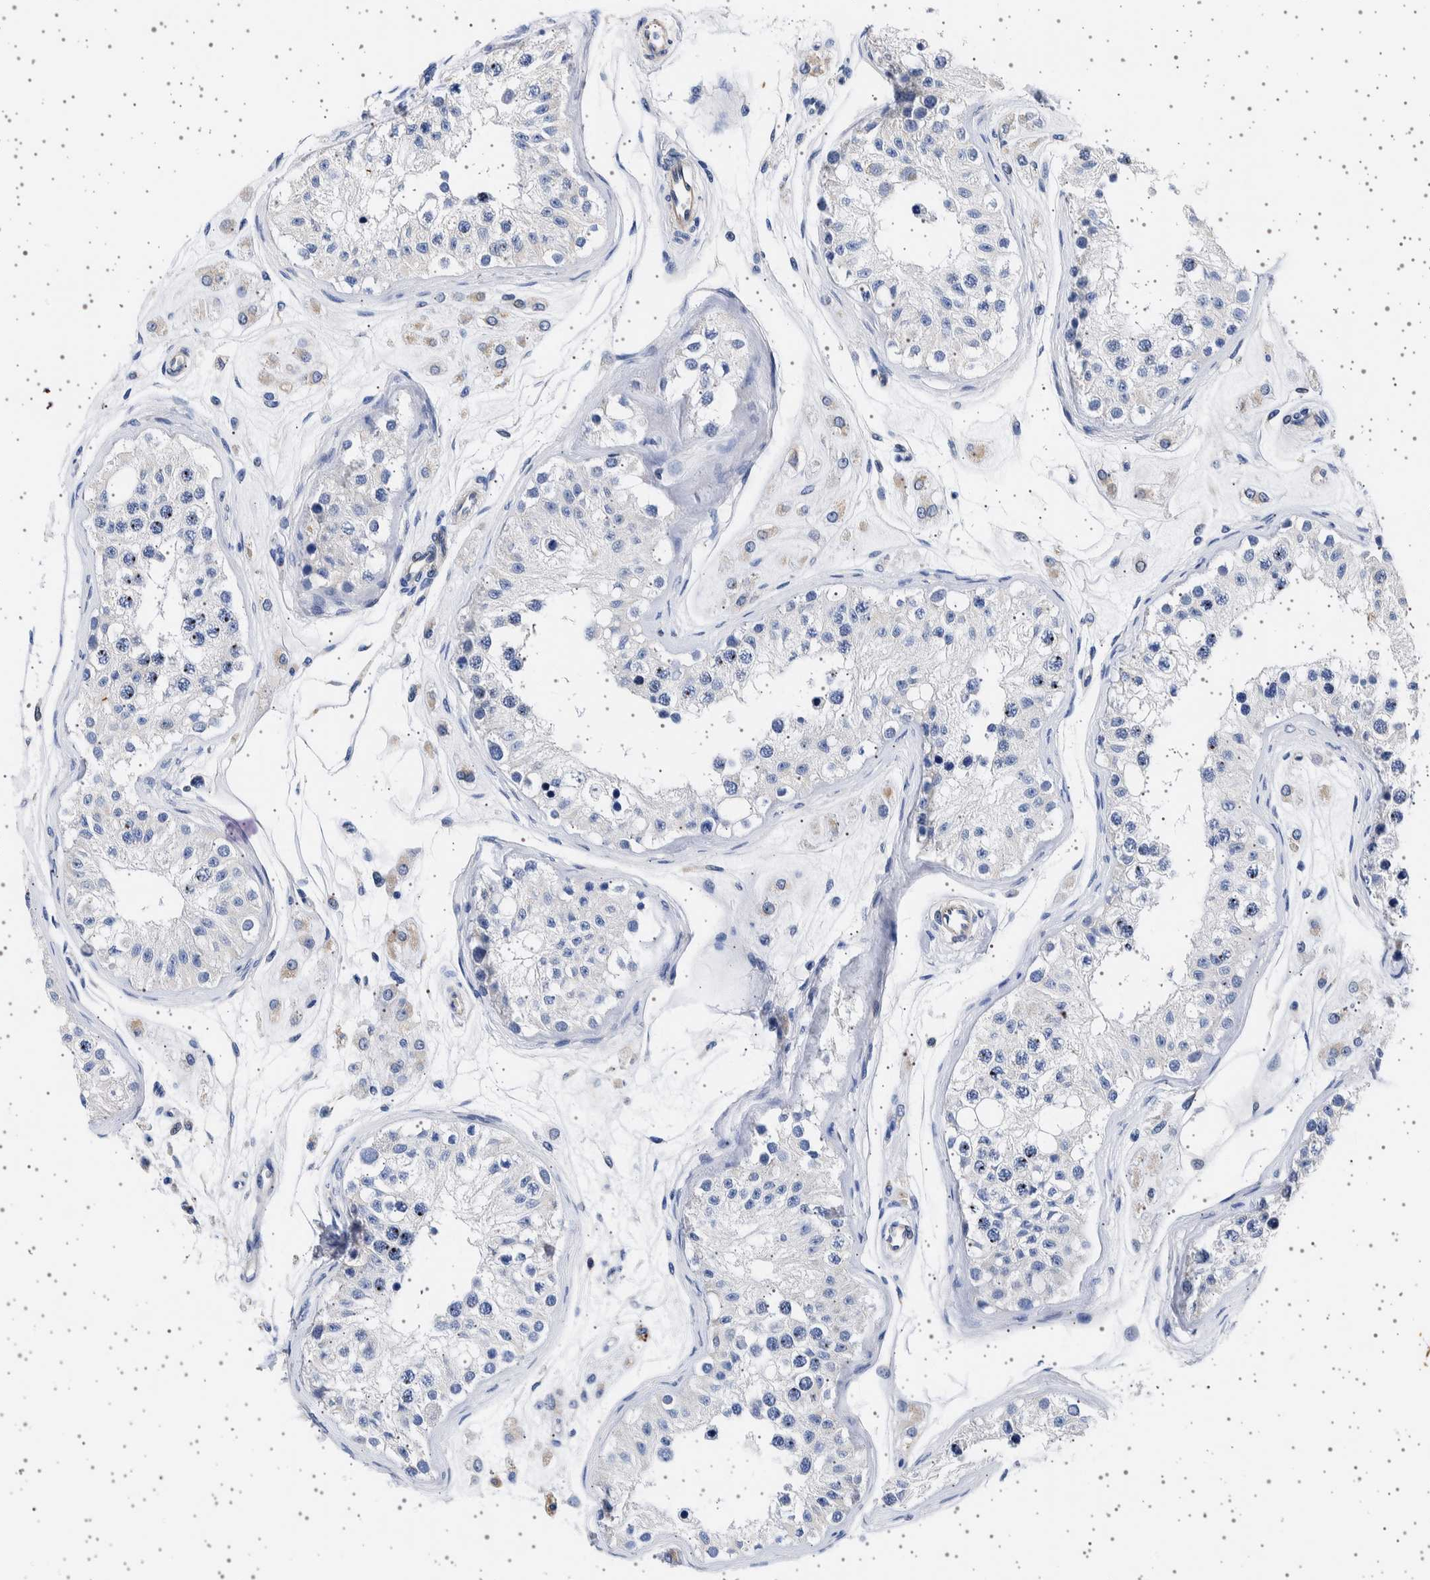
{"staining": {"intensity": "negative", "quantity": "none", "location": "none"}, "tissue": "testis", "cell_type": "Cells in seminiferous ducts", "image_type": "normal", "snomed": [{"axis": "morphology", "description": "Normal tissue, NOS"}, {"axis": "morphology", "description": "Adenocarcinoma, metastatic, NOS"}, {"axis": "topography", "description": "Testis"}], "caption": "IHC micrograph of normal testis: human testis stained with DAB demonstrates no significant protein expression in cells in seminiferous ducts.", "gene": "SEPTIN4", "patient": {"sex": "male", "age": 26}}